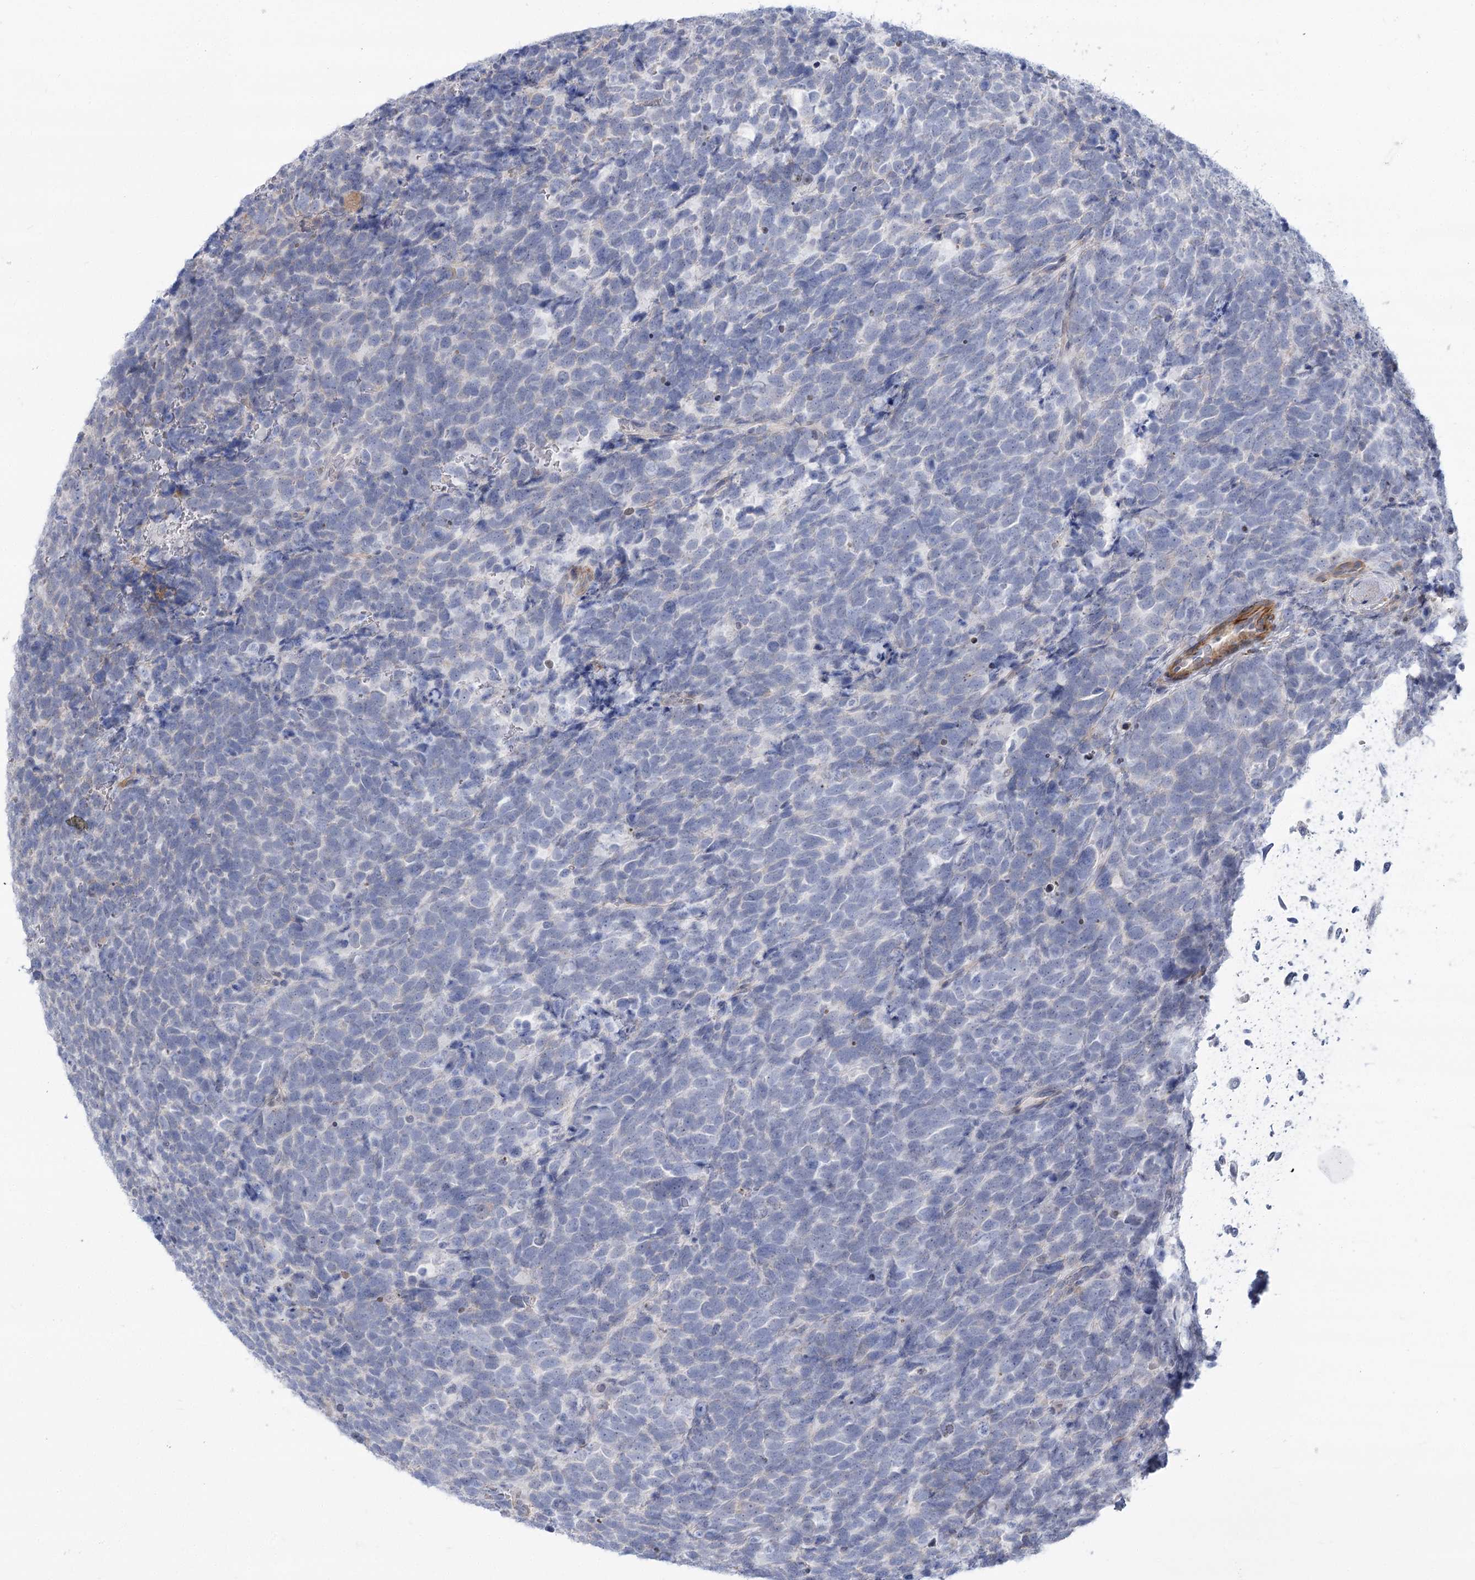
{"staining": {"intensity": "negative", "quantity": "none", "location": "none"}, "tissue": "urothelial cancer", "cell_type": "Tumor cells", "image_type": "cancer", "snomed": [{"axis": "morphology", "description": "Urothelial carcinoma, High grade"}, {"axis": "topography", "description": "Urinary bladder"}], "caption": "IHC of human urothelial cancer demonstrates no positivity in tumor cells.", "gene": "ARSI", "patient": {"sex": "female", "age": 82}}